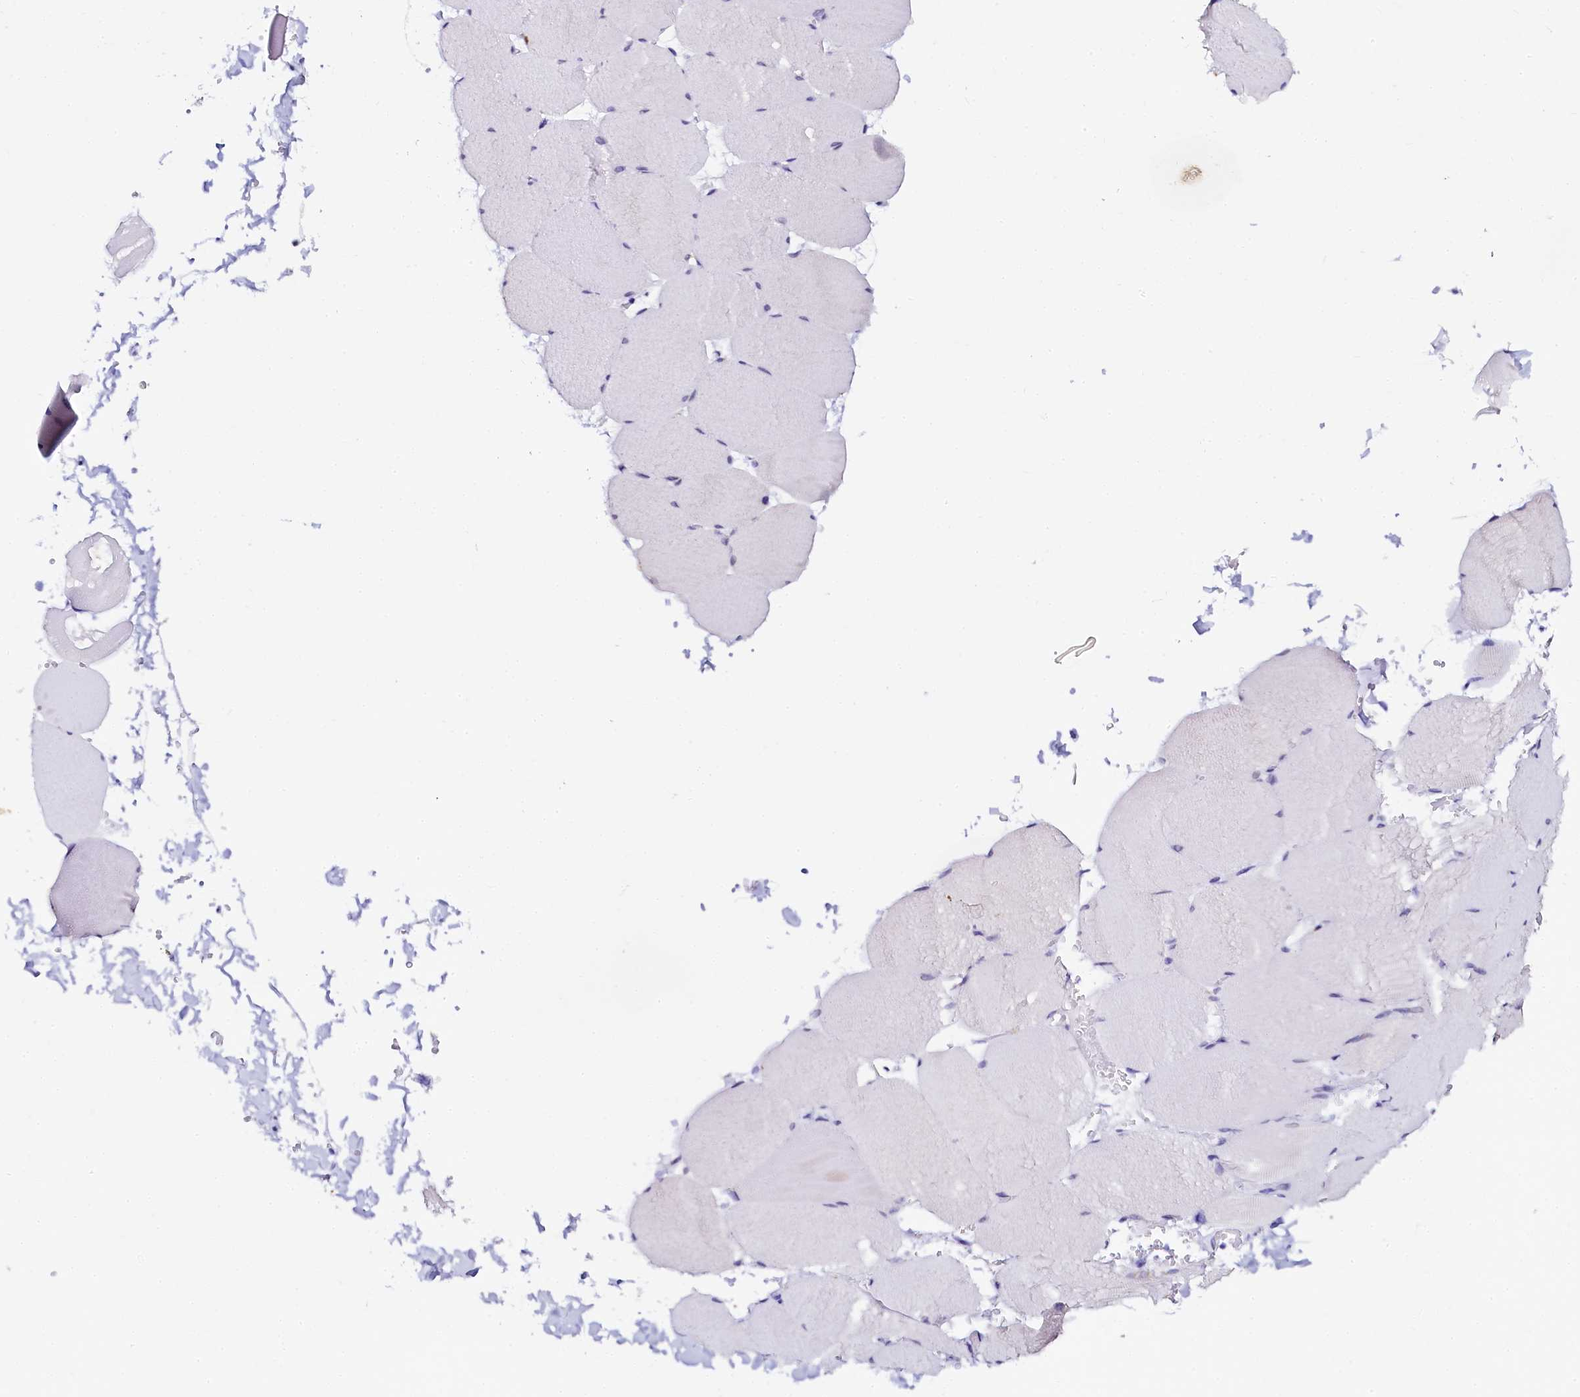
{"staining": {"intensity": "negative", "quantity": "none", "location": "none"}, "tissue": "skeletal muscle", "cell_type": "Myocytes", "image_type": "normal", "snomed": [{"axis": "morphology", "description": "Normal tissue, NOS"}, {"axis": "topography", "description": "Skeletal muscle"}, {"axis": "topography", "description": "Head-Neck"}], "caption": "A high-resolution histopathology image shows IHC staining of benign skeletal muscle, which shows no significant expression in myocytes. (Brightfield microscopy of DAB IHC at high magnification).", "gene": "SORD", "patient": {"sex": "male", "age": 66}}